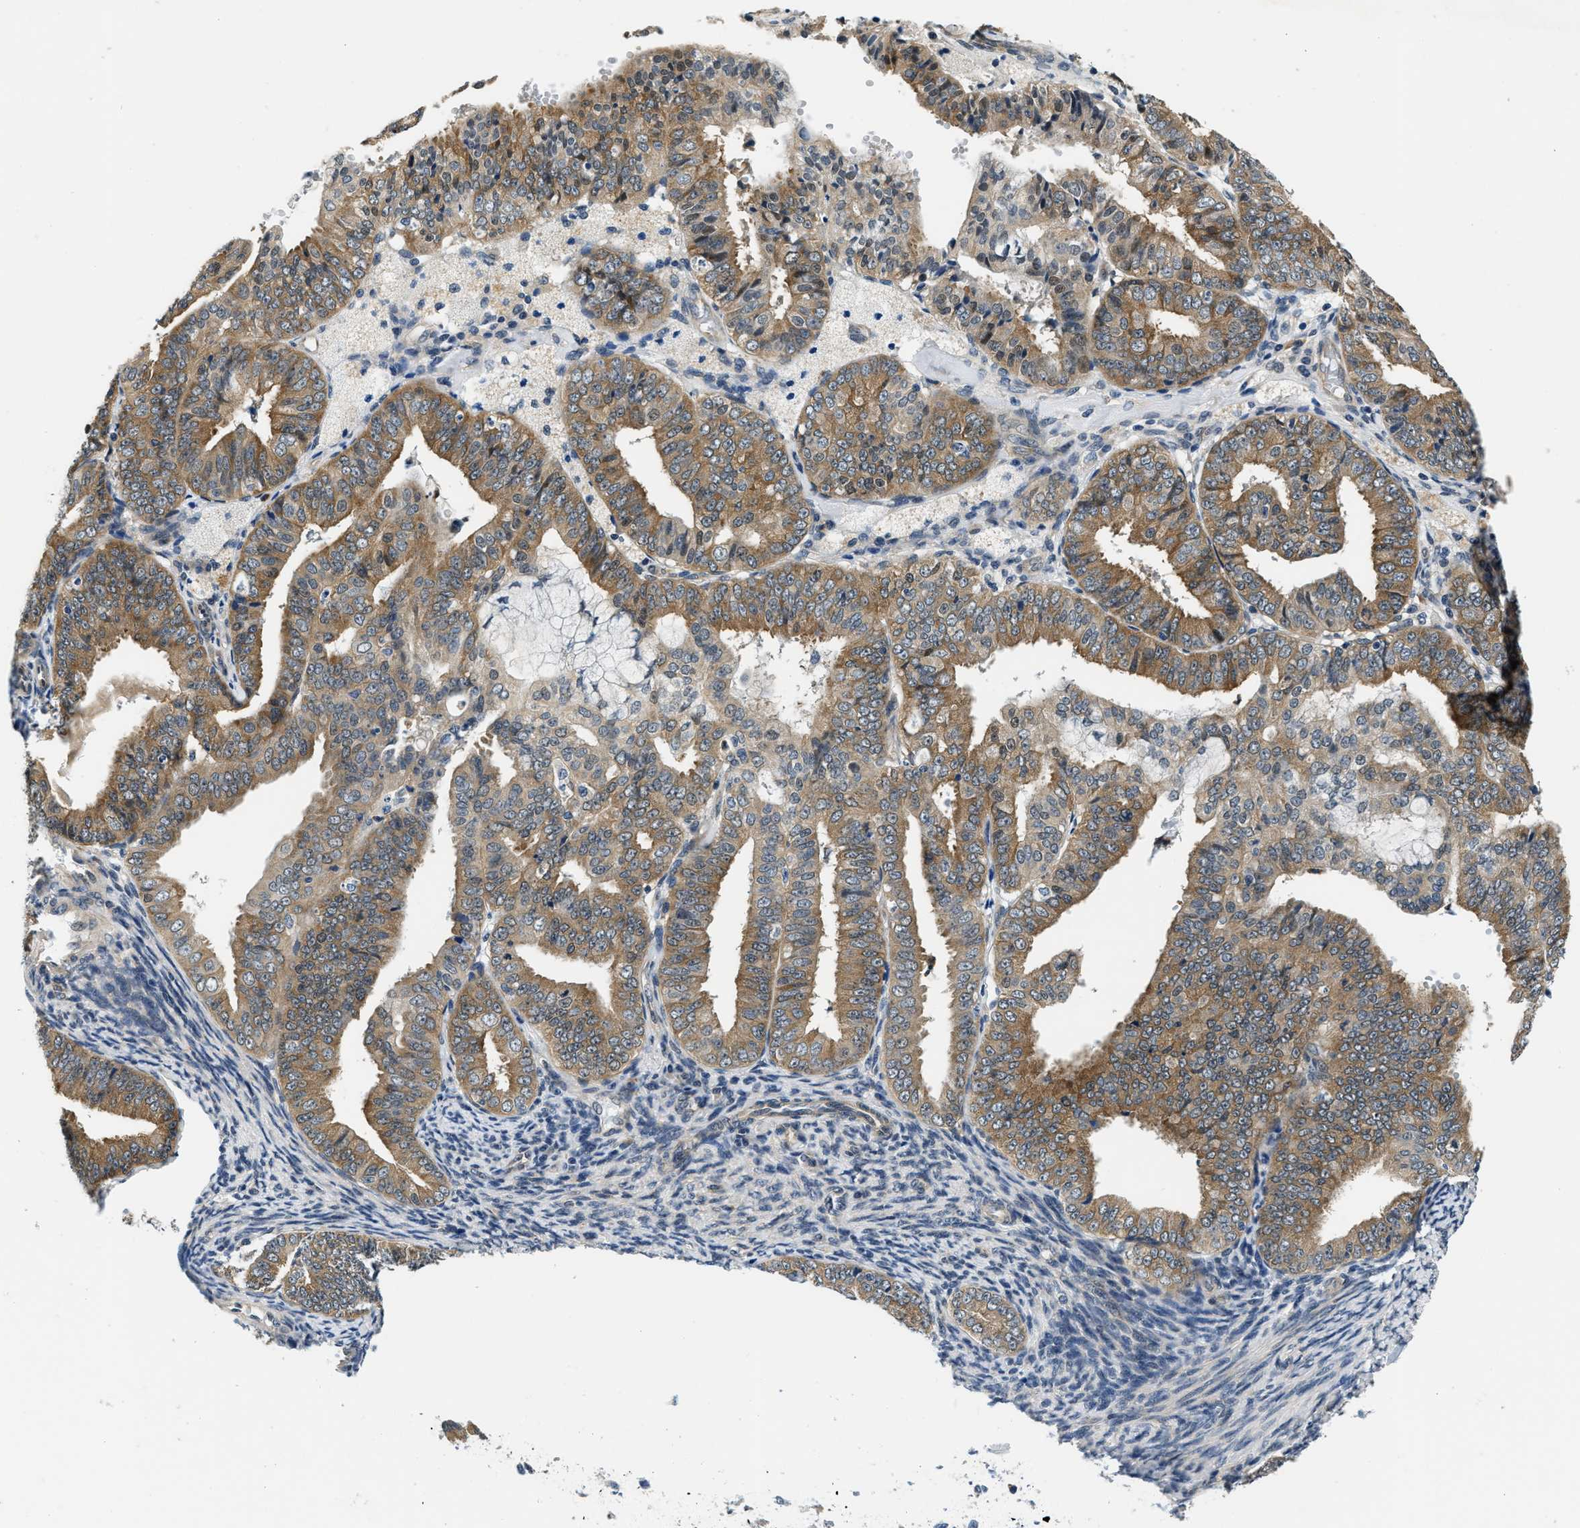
{"staining": {"intensity": "moderate", "quantity": "25%-75%", "location": "cytoplasmic/membranous"}, "tissue": "endometrial cancer", "cell_type": "Tumor cells", "image_type": "cancer", "snomed": [{"axis": "morphology", "description": "Adenocarcinoma, NOS"}, {"axis": "topography", "description": "Endometrium"}], "caption": "Endometrial cancer (adenocarcinoma) stained with immunohistochemistry (IHC) displays moderate cytoplasmic/membranous expression in about 25%-75% of tumor cells.", "gene": "SMAD4", "patient": {"sex": "female", "age": 63}}